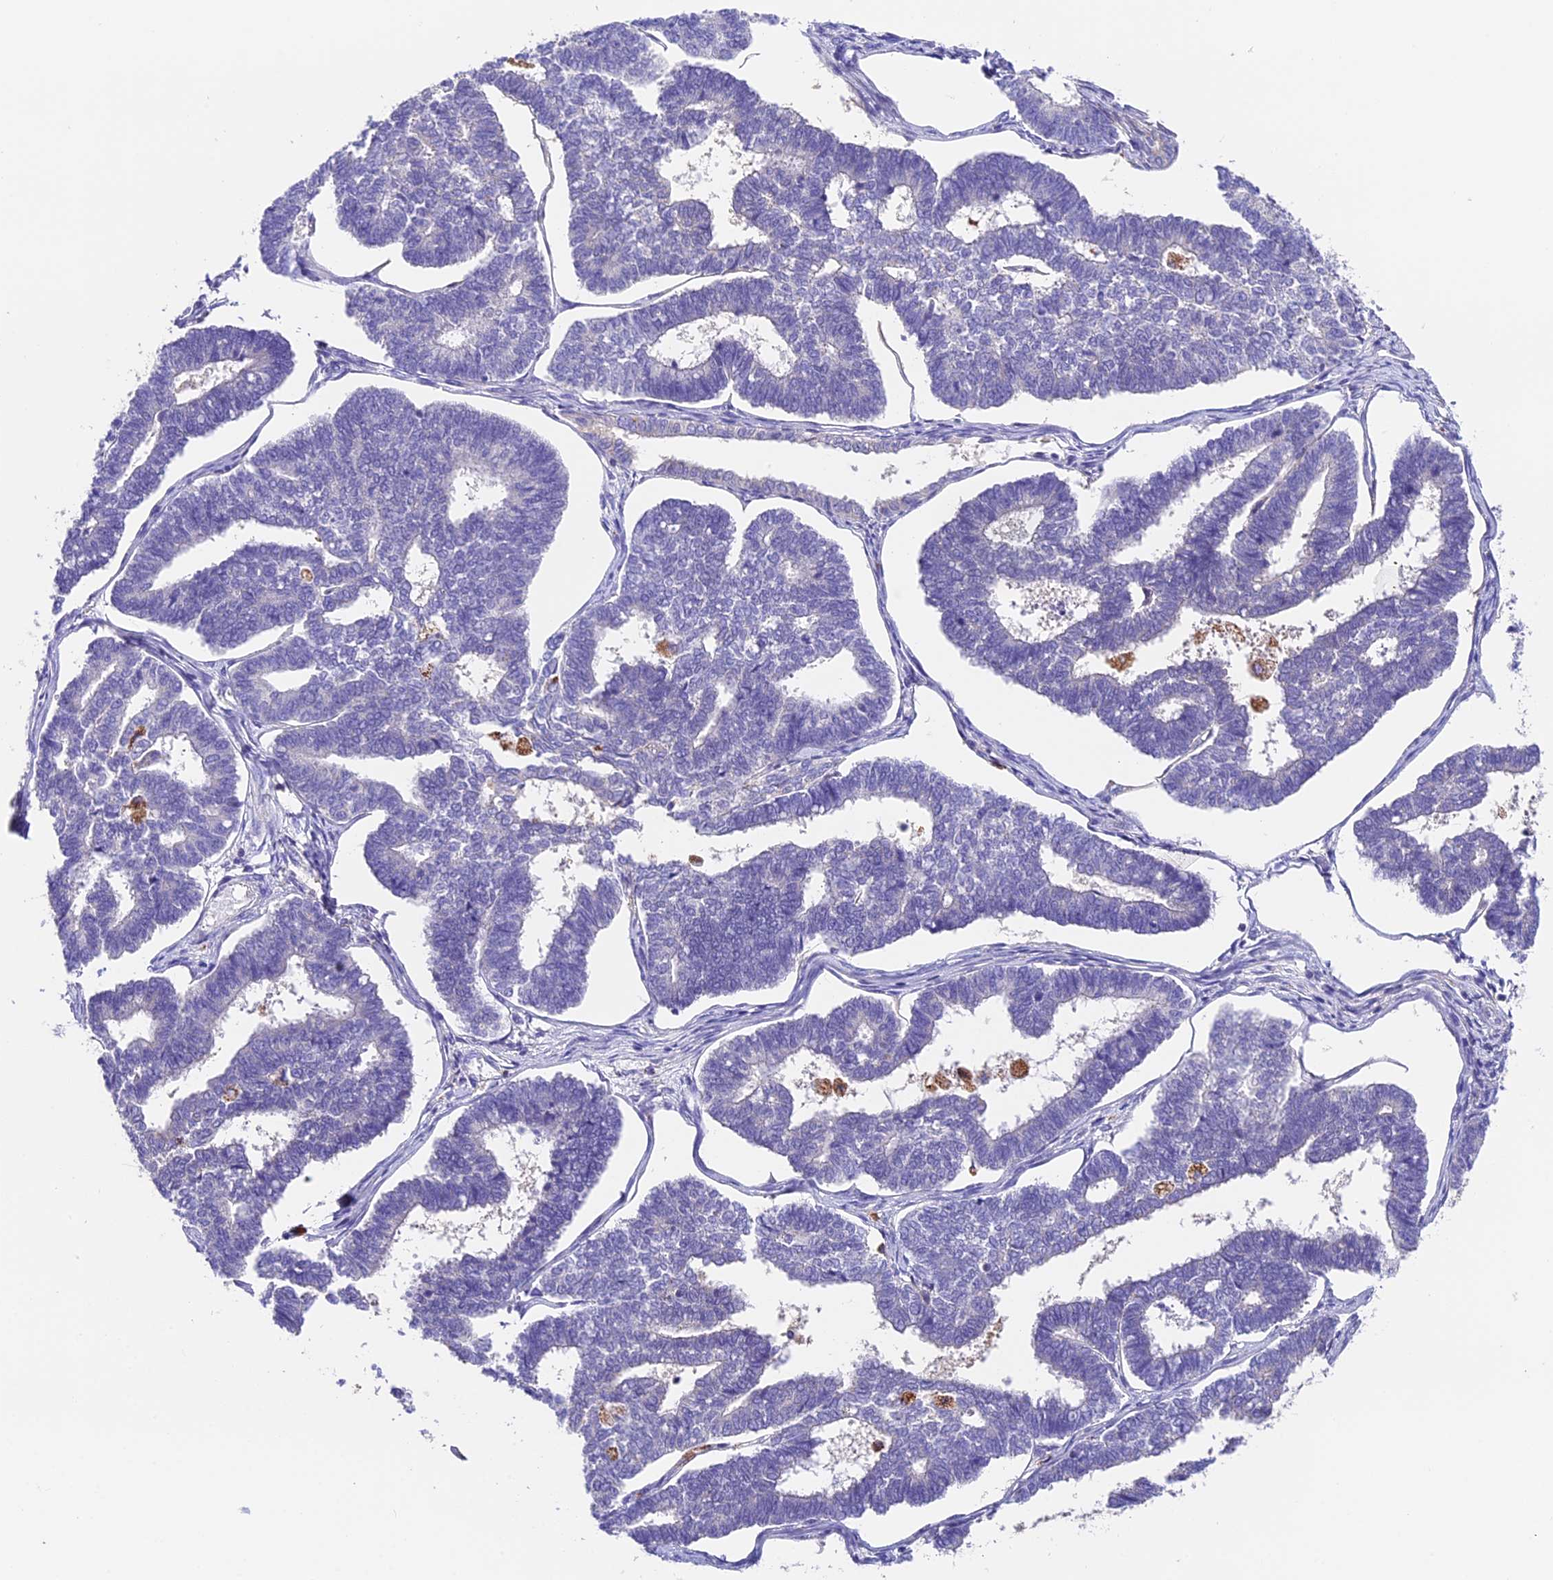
{"staining": {"intensity": "negative", "quantity": "none", "location": "none"}, "tissue": "endometrial cancer", "cell_type": "Tumor cells", "image_type": "cancer", "snomed": [{"axis": "morphology", "description": "Adenocarcinoma, NOS"}, {"axis": "topography", "description": "Endometrium"}], "caption": "IHC photomicrograph of neoplastic tissue: human adenocarcinoma (endometrial) stained with DAB shows no significant protein positivity in tumor cells.", "gene": "LYPD6", "patient": {"sex": "female", "age": 70}}